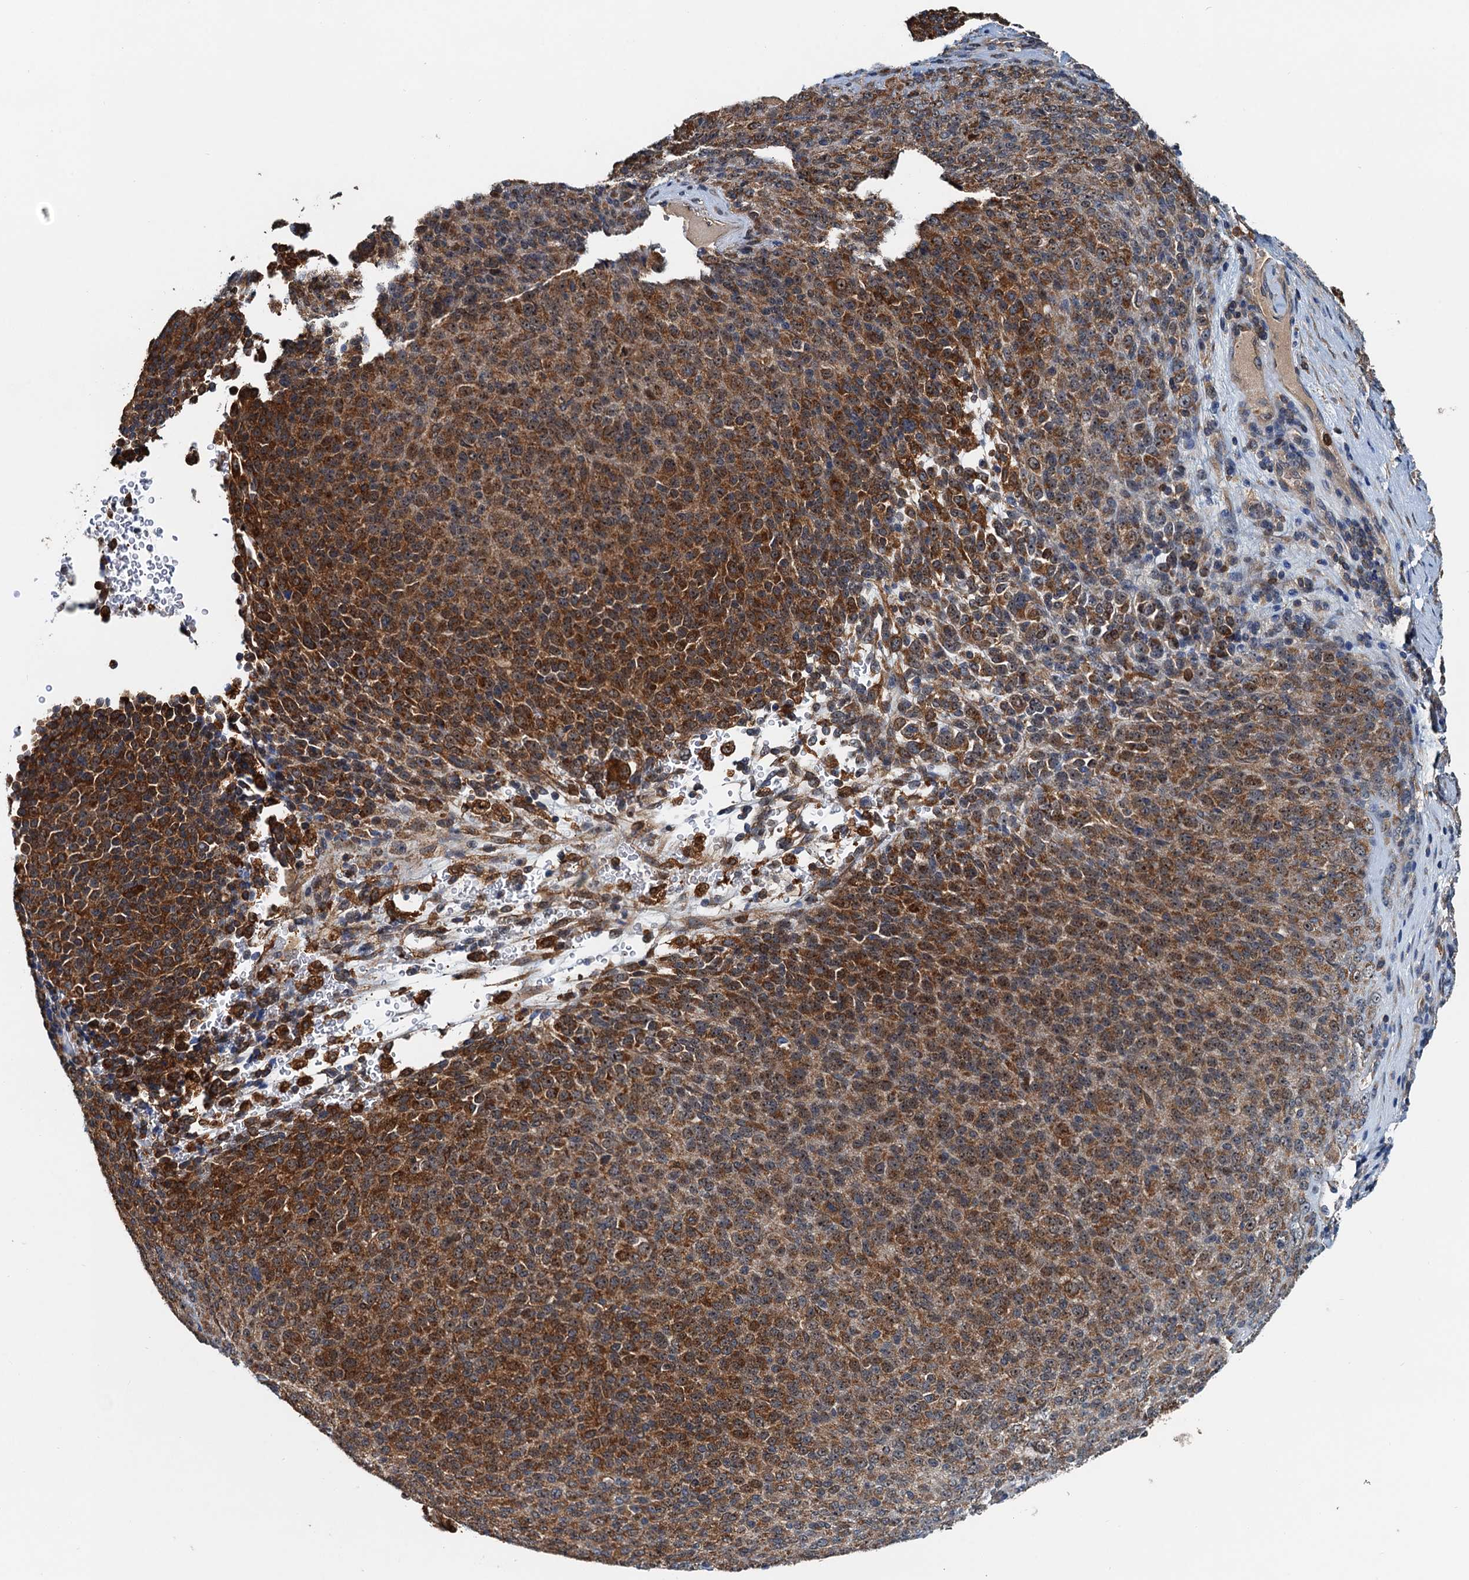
{"staining": {"intensity": "strong", "quantity": ">75%", "location": "cytoplasmic/membranous"}, "tissue": "melanoma", "cell_type": "Tumor cells", "image_type": "cancer", "snomed": [{"axis": "morphology", "description": "Malignant melanoma, Metastatic site"}, {"axis": "topography", "description": "Brain"}], "caption": "Malignant melanoma (metastatic site) stained for a protein (brown) displays strong cytoplasmic/membranous positive positivity in about >75% of tumor cells.", "gene": "USP6NL", "patient": {"sex": "female", "age": 56}}